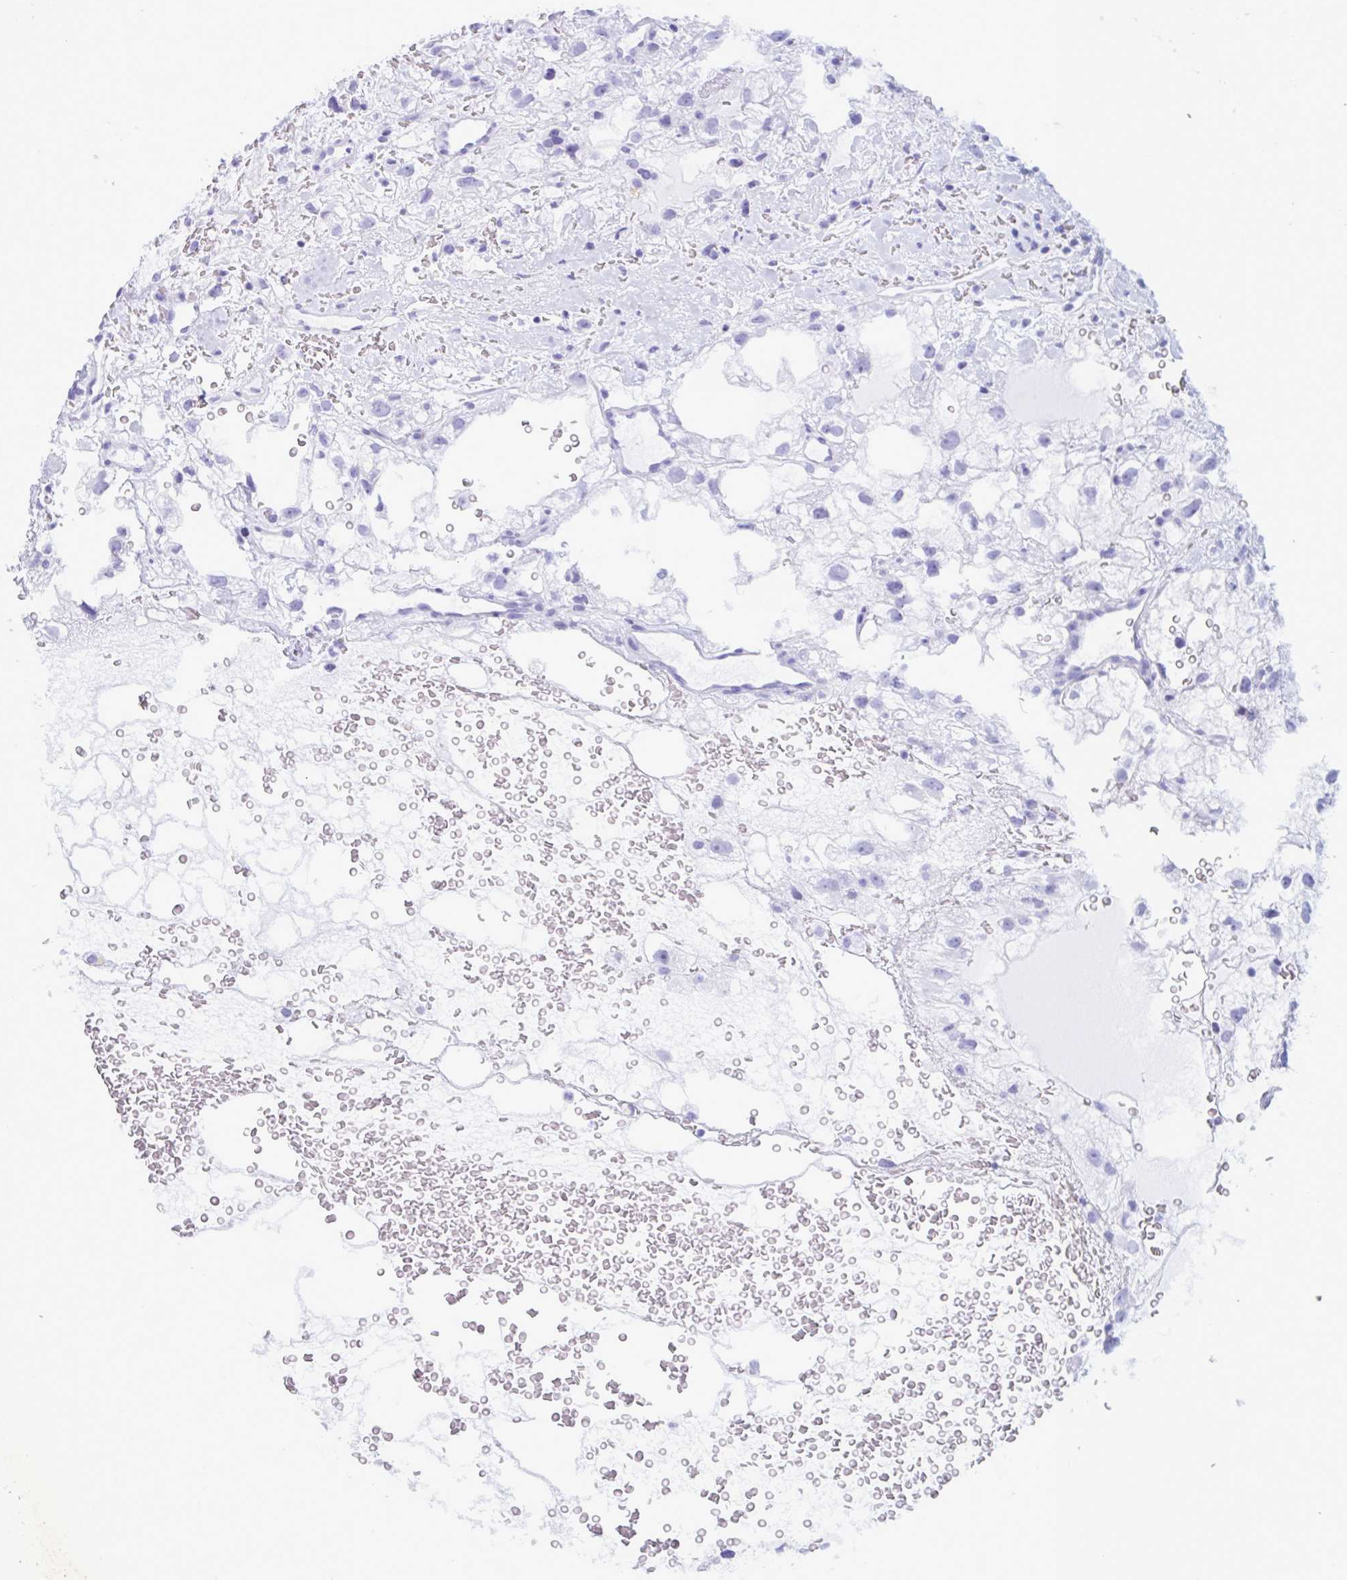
{"staining": {"intensity": "negative", "quantity": "none", "location": "none"}, "tissue": "renal cancer", "cell_type": "Tumor cells", "image_type": "cancer", "snomed": [{"axis": "morphology", "description": "Adenocarcinoma, NOS"}, {"axis": "topography", "description": "Kidney"}], "caption": "This is an IHC photomicrograph of human renal cancer. There is no expression in tumor cells.", "gene": "DOCK11", "patient": {"sex": "male", "age": 59}}